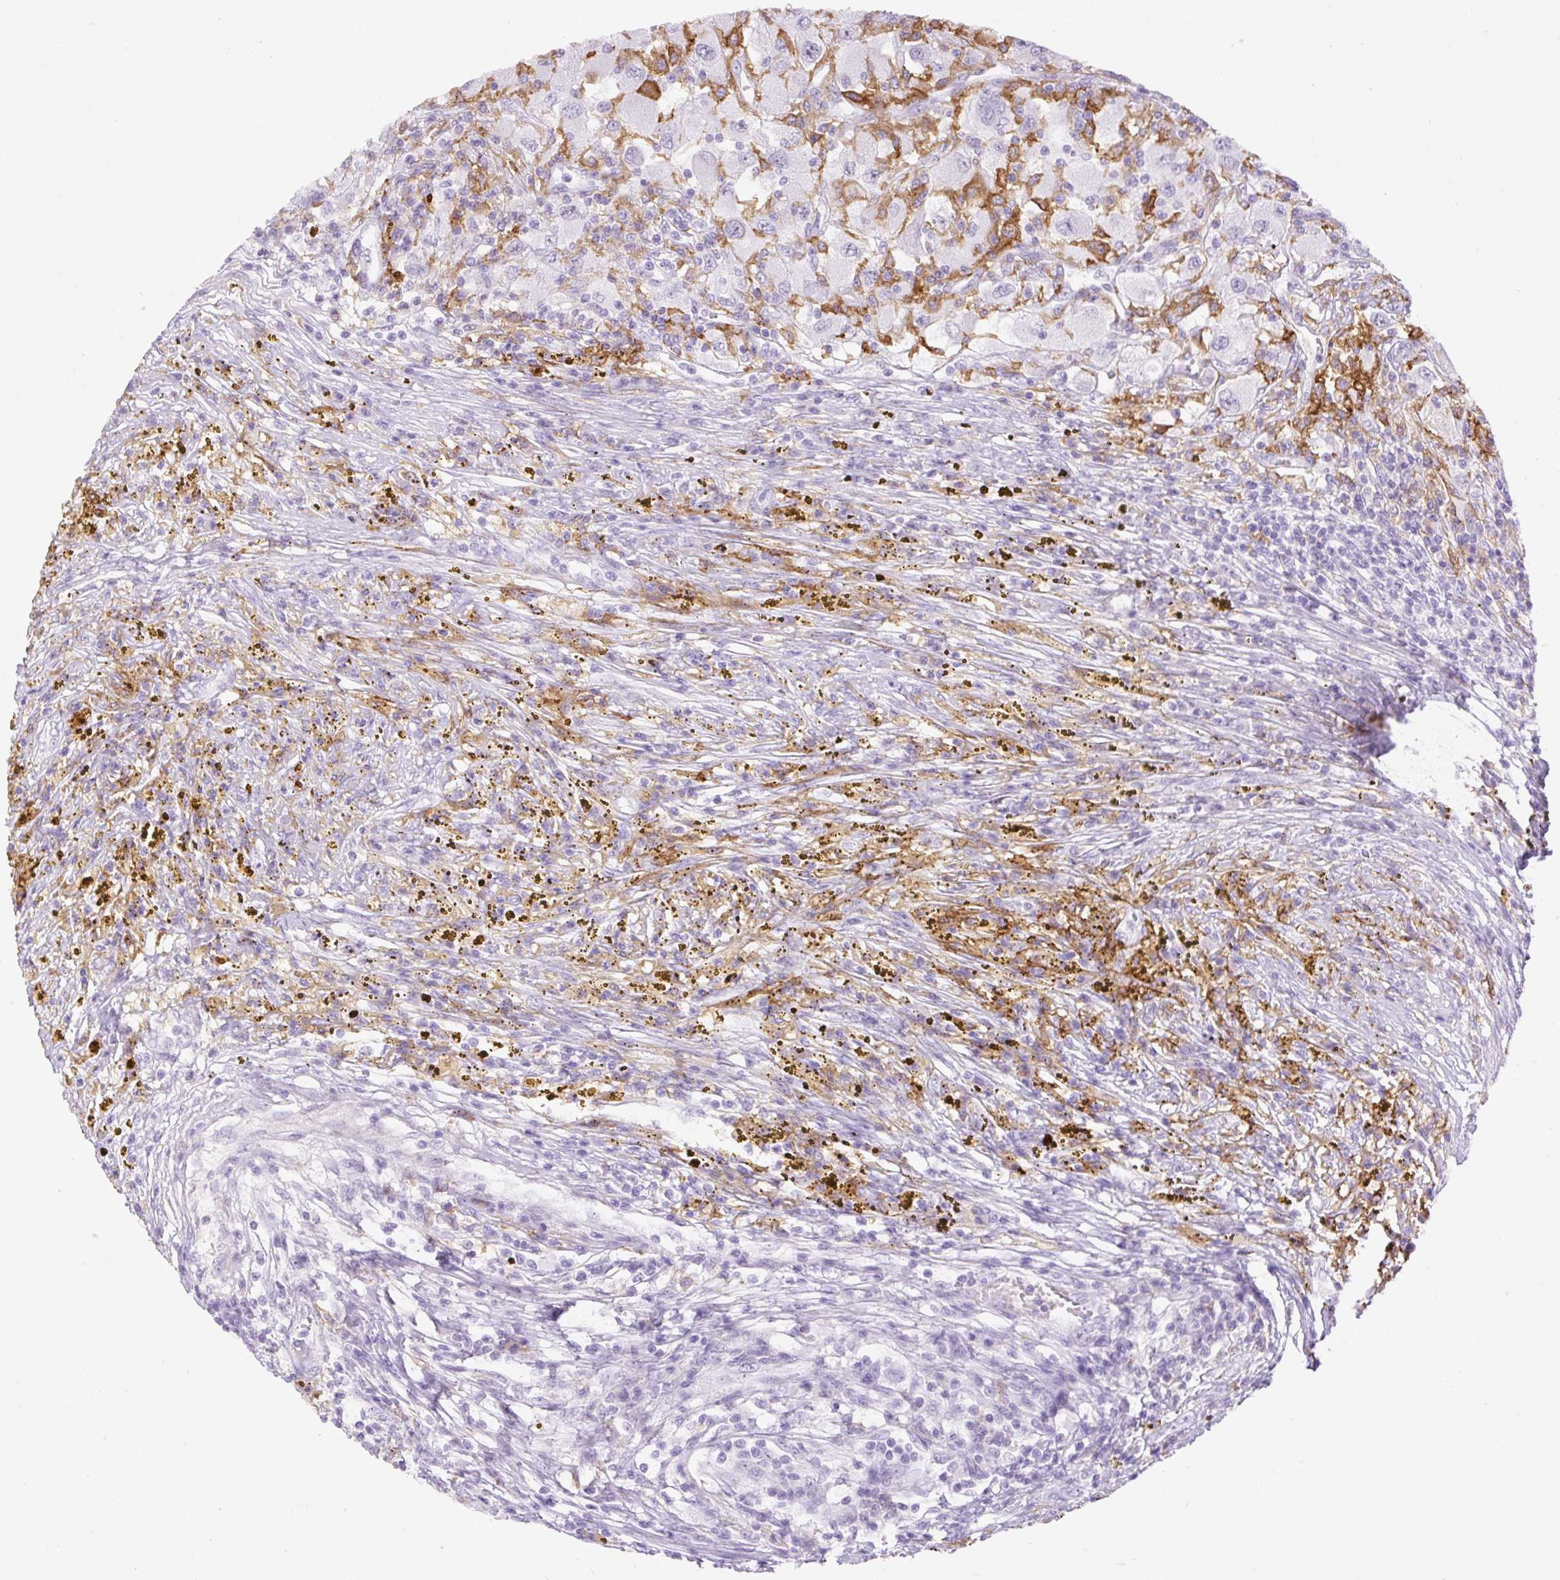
{"staining": {"intensity": "negative", "quantity": "none", "location": "none"}, "tissue": "renal cancer", "cell_type": "Tumor cells", "image_type": "cancer", "snomed": [{"axis": "morphology", "description": "Adenocarcinoma, NOS"}, {"axis": "topography", "description": "Kidney"}], "caption": "A micrograph of human renal cancer is negative for staining in tumor cells. Nuclei are stained in blue.", "gene": "SIGLEC1", "patient": {"sex": "female", "age": 67}}